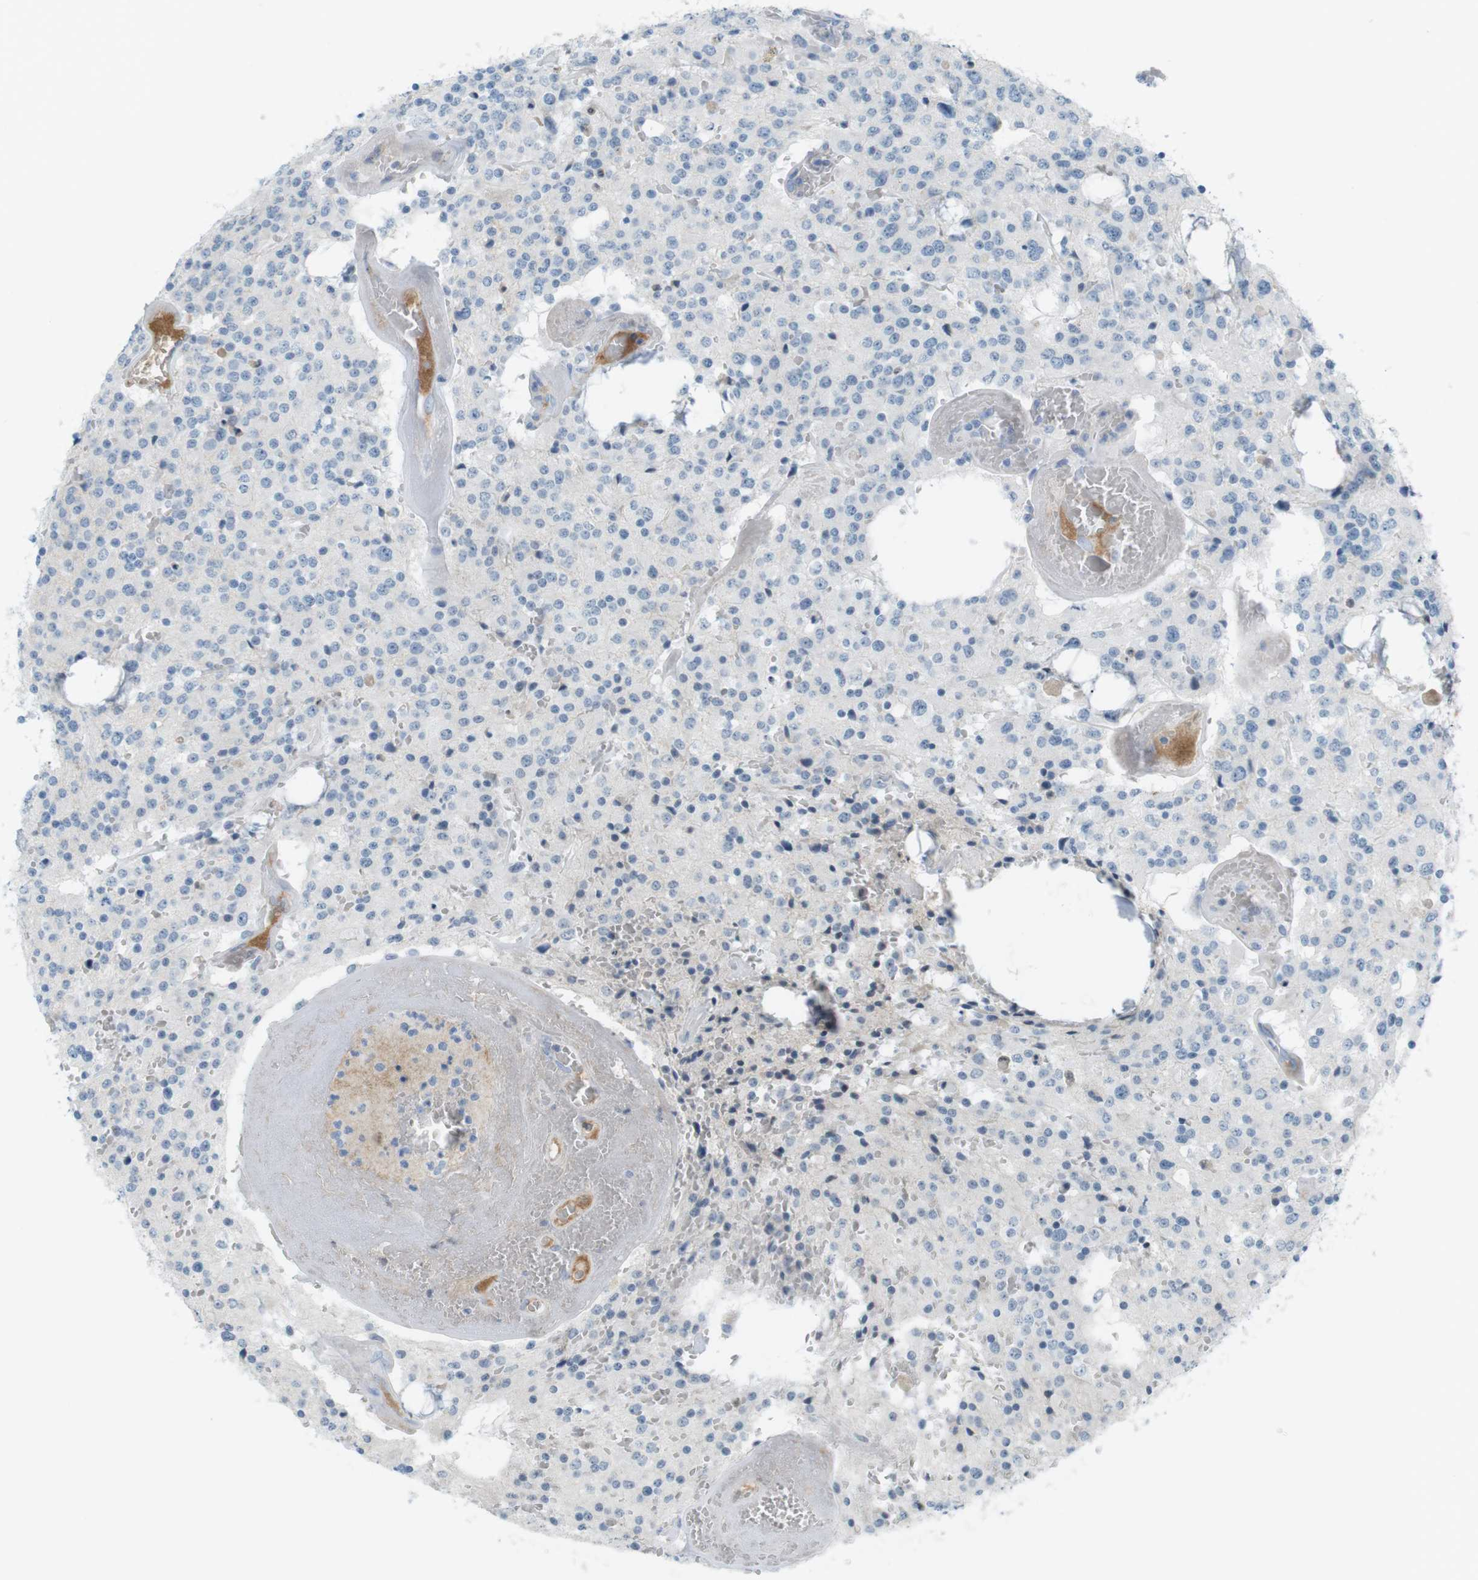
{"staining": {"intensity": "negative", "quantity": "none", "location": "none"}, "tissue": "glioma", "cell_type": "Tumor cells", "image_type": "cancer", "snomed": [{"axis": "morphology", "description": "Glioma, malignant, Low grade"}, {"axis": "topography", "description": "Brain"}], "caption": "IHC micrograph of human malignant low-grade glioma stained for a protein (brown), which shows no staining in tumor cells. (Brightfield microscopy of DAB IHC at high magnification).", "gene": "AZGP1", "patient": {"sex": "male", "age": 58}}